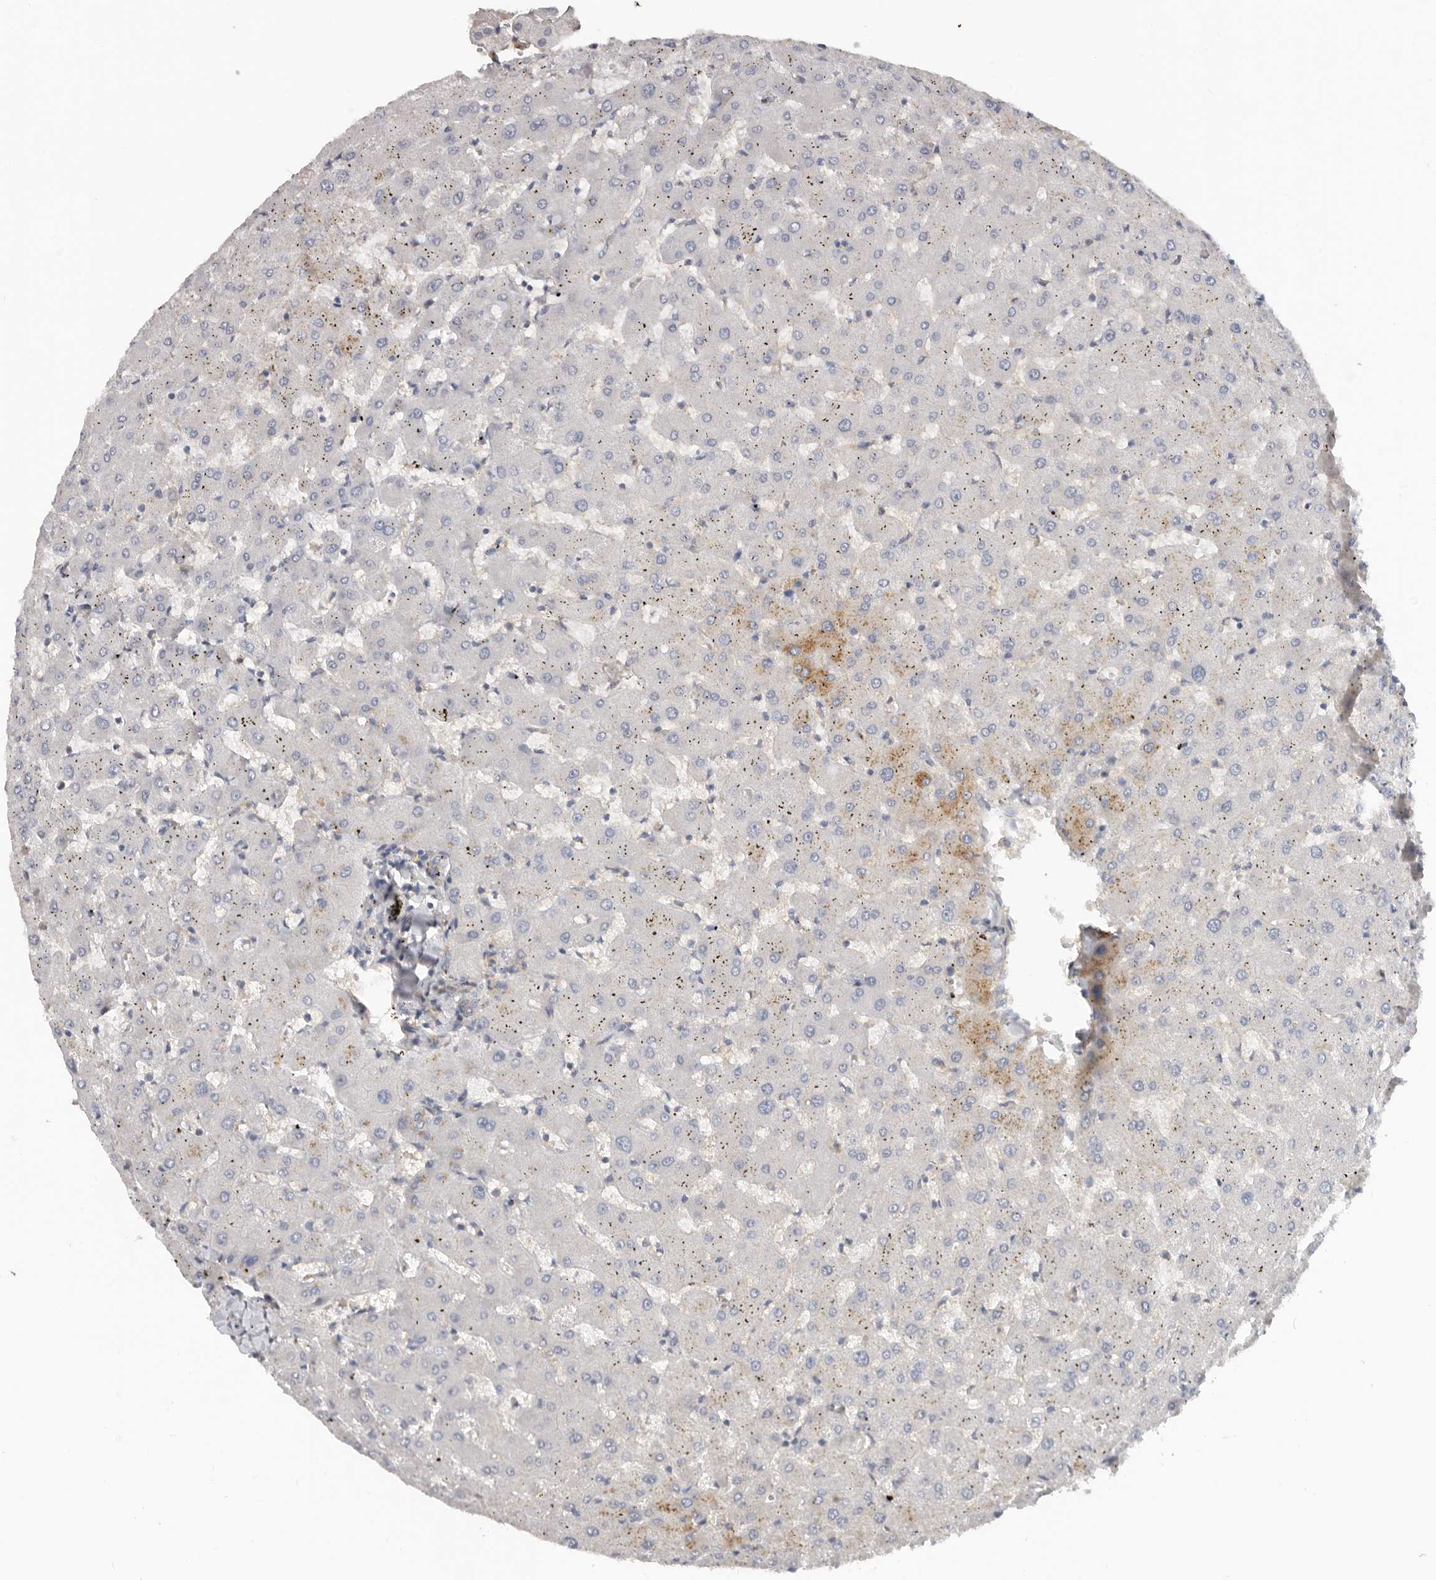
{"staining": {"intensity": "negative", "quantity": "none", "location": "none"}, "tissue": "liver", "cell_type": "Cholangiocytes", "image_type": "normal", "snomed": [{"axis": "morphology", "description": "Normal tissue, NOS"}, {"axis": "topography", "description": "Liver"}], "caption": "Immunohistochemistry of unremarkable liver displays no expression in cholangiocytes.", "gene": "WDTC1", "patient": {"sex": "female", "age": 63}}